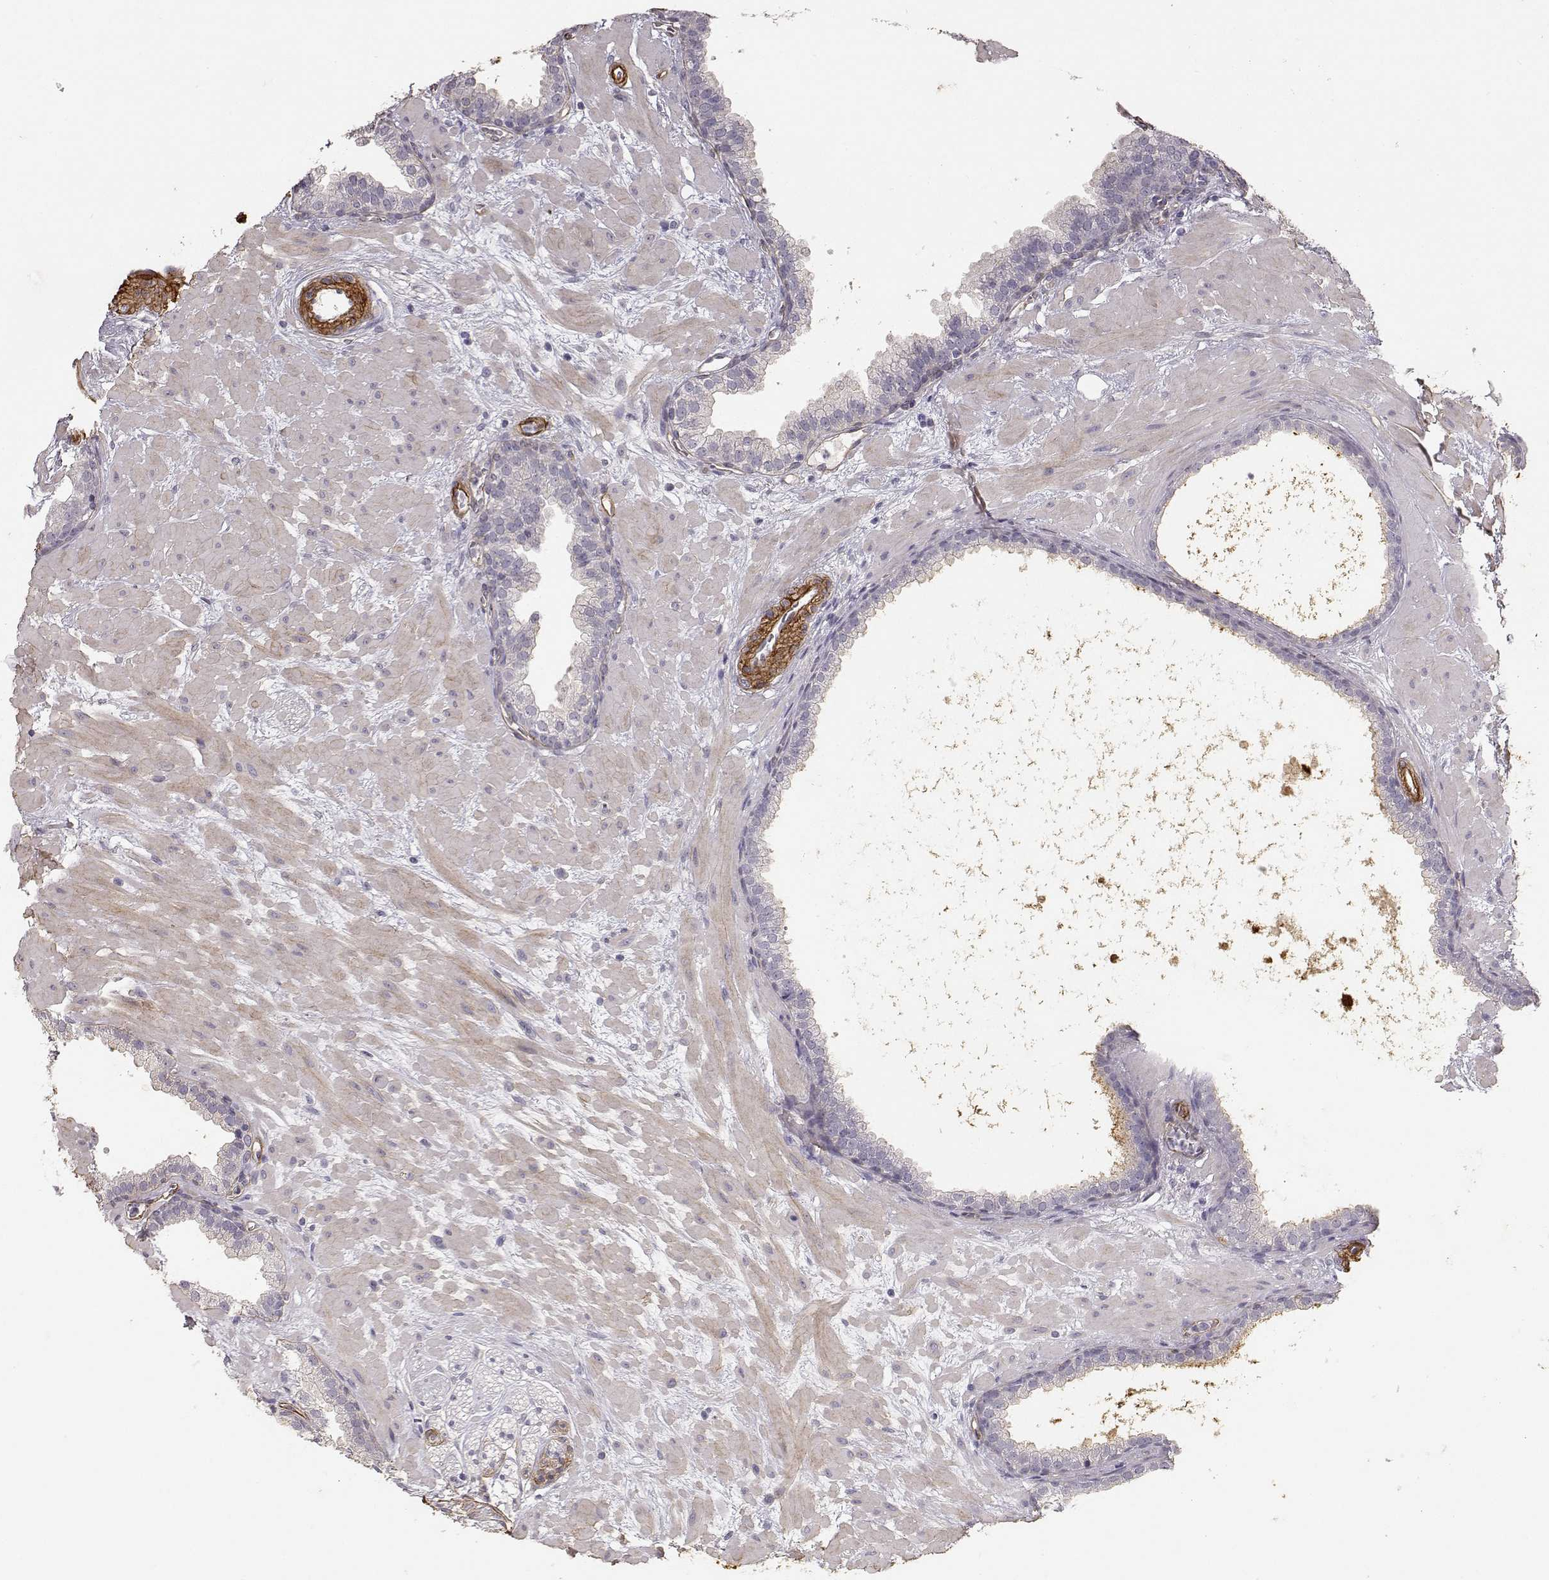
{"staining": {"intensity": "negative", "quantity": "none", "location": "none"}, "tissue": "prostate cancer", "cell_type": "Tumor cells", "image_type": "cancer", "snomed": [{"axis": "morphology", "description": "Adenocarcinoma, Low grade"}, {"axis": "topography", "description": "Prostate"}], "caption": "An IHC photomicrograph of prostate cancer is shown. There is no staining in tumor cells of prostate cancer.", "gene": "LAMA5", "patient": {"sex": "male", "age": 68}}